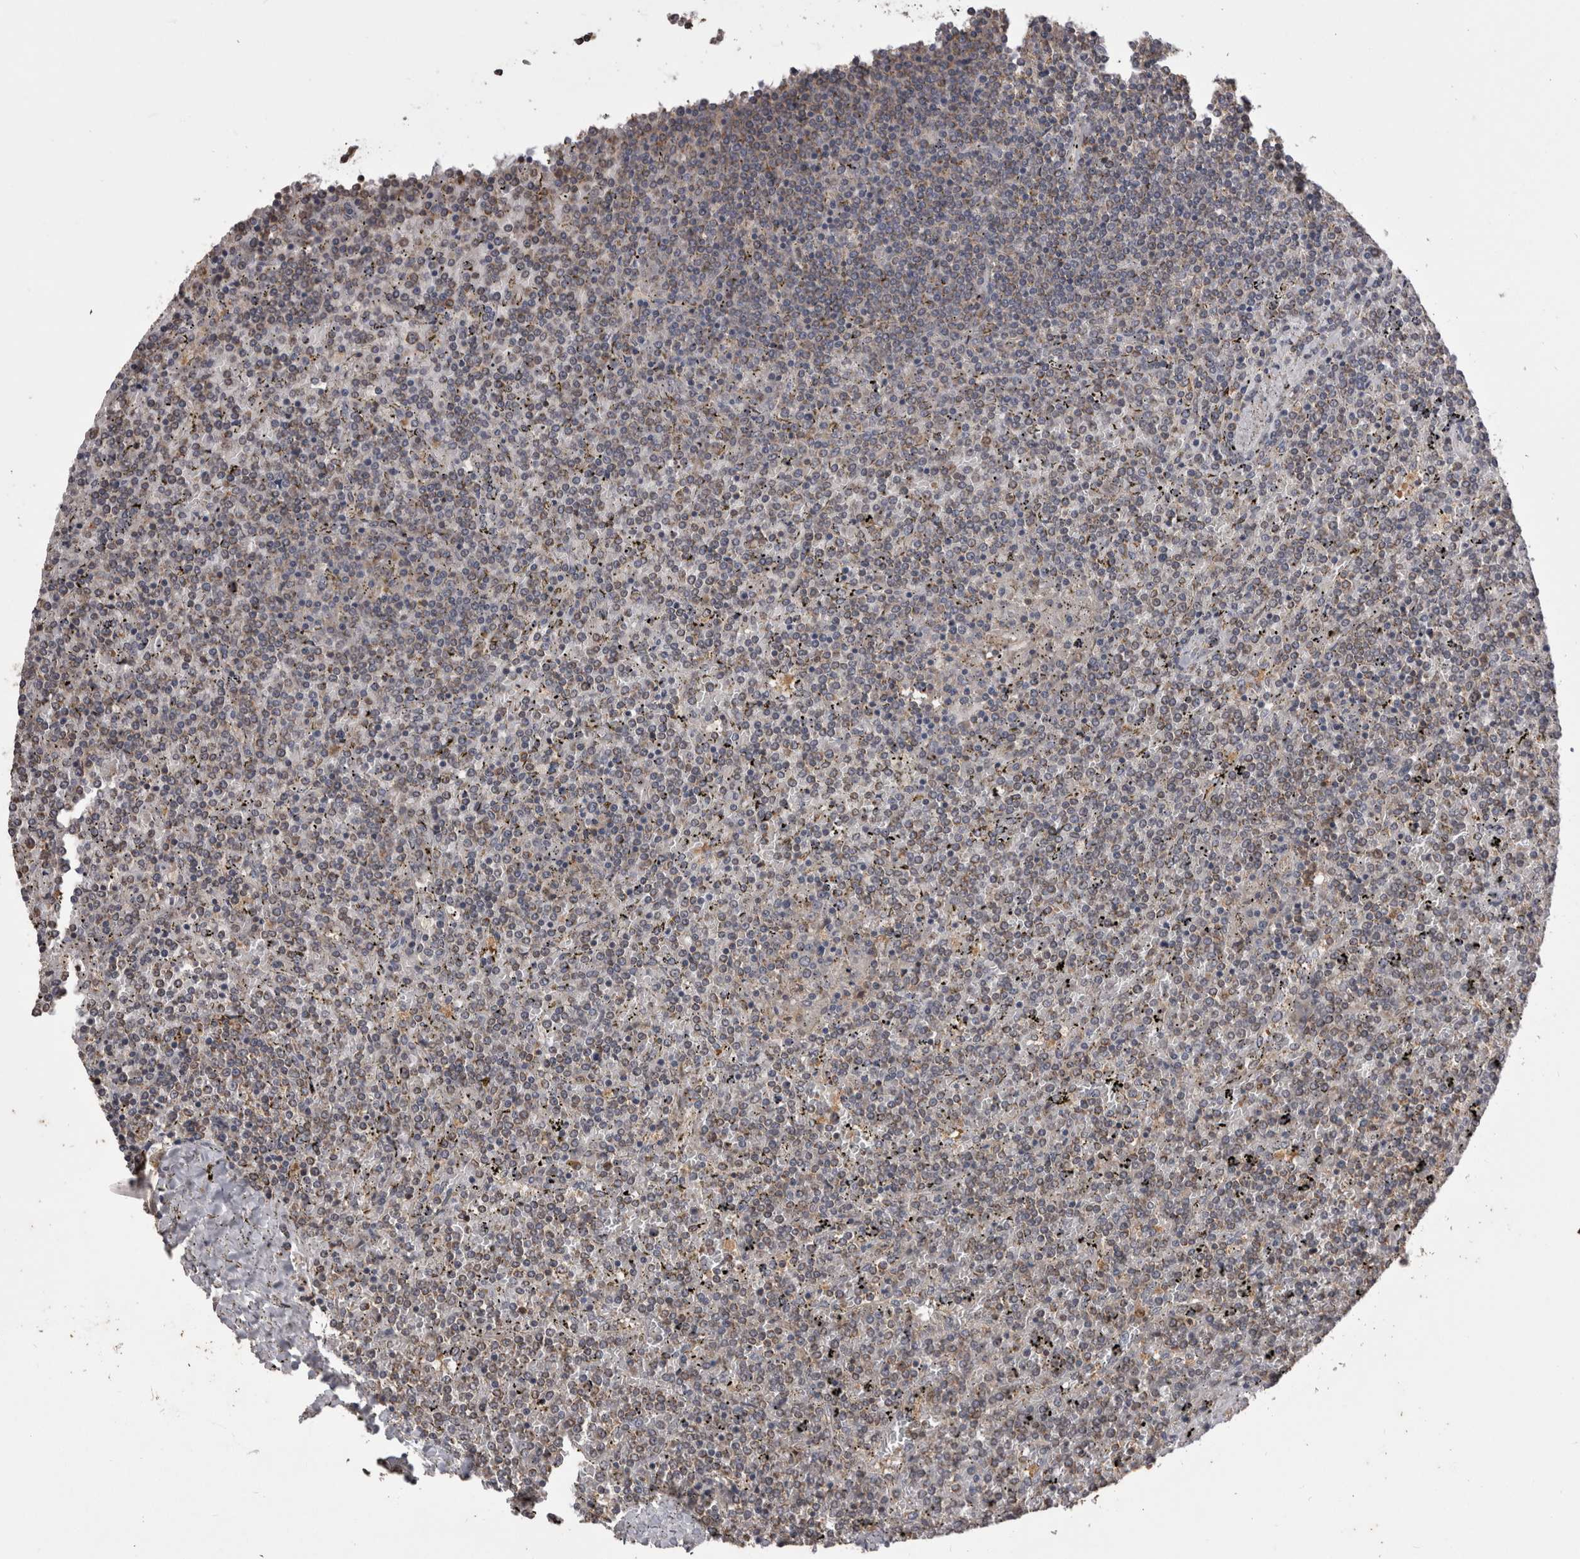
{"staining": {"intensity": "weak", "quantity": "<25%", "location": "cytoplasmic/membranous"}, "tissue": "lymphoma", "cell_type": "Tumor cells", "image_type": "cancer", "snomed": [{"axis": "morphology", "description": "Malignant lymphoma, non-Hodgkin's type, Low grade"}, {"axis": "topography", "description": "Spleen"}], "caption": "This photomicrograph is of malignant lymphoma, non-Hodgkin's type (low-grade) stained with immunohistochemistry to label a protein in brown with the nuclei are counter-stained blue. There is no expression in tumor cells. (Stains: DAB (3,3'-diaminobenzidine) immunohistochemistry with hematoxylin counter stain, Microscopy: brightfield microscopy at high magnification).", "gene": "PREP", "patient": {"sex": "female", "age": 19}}